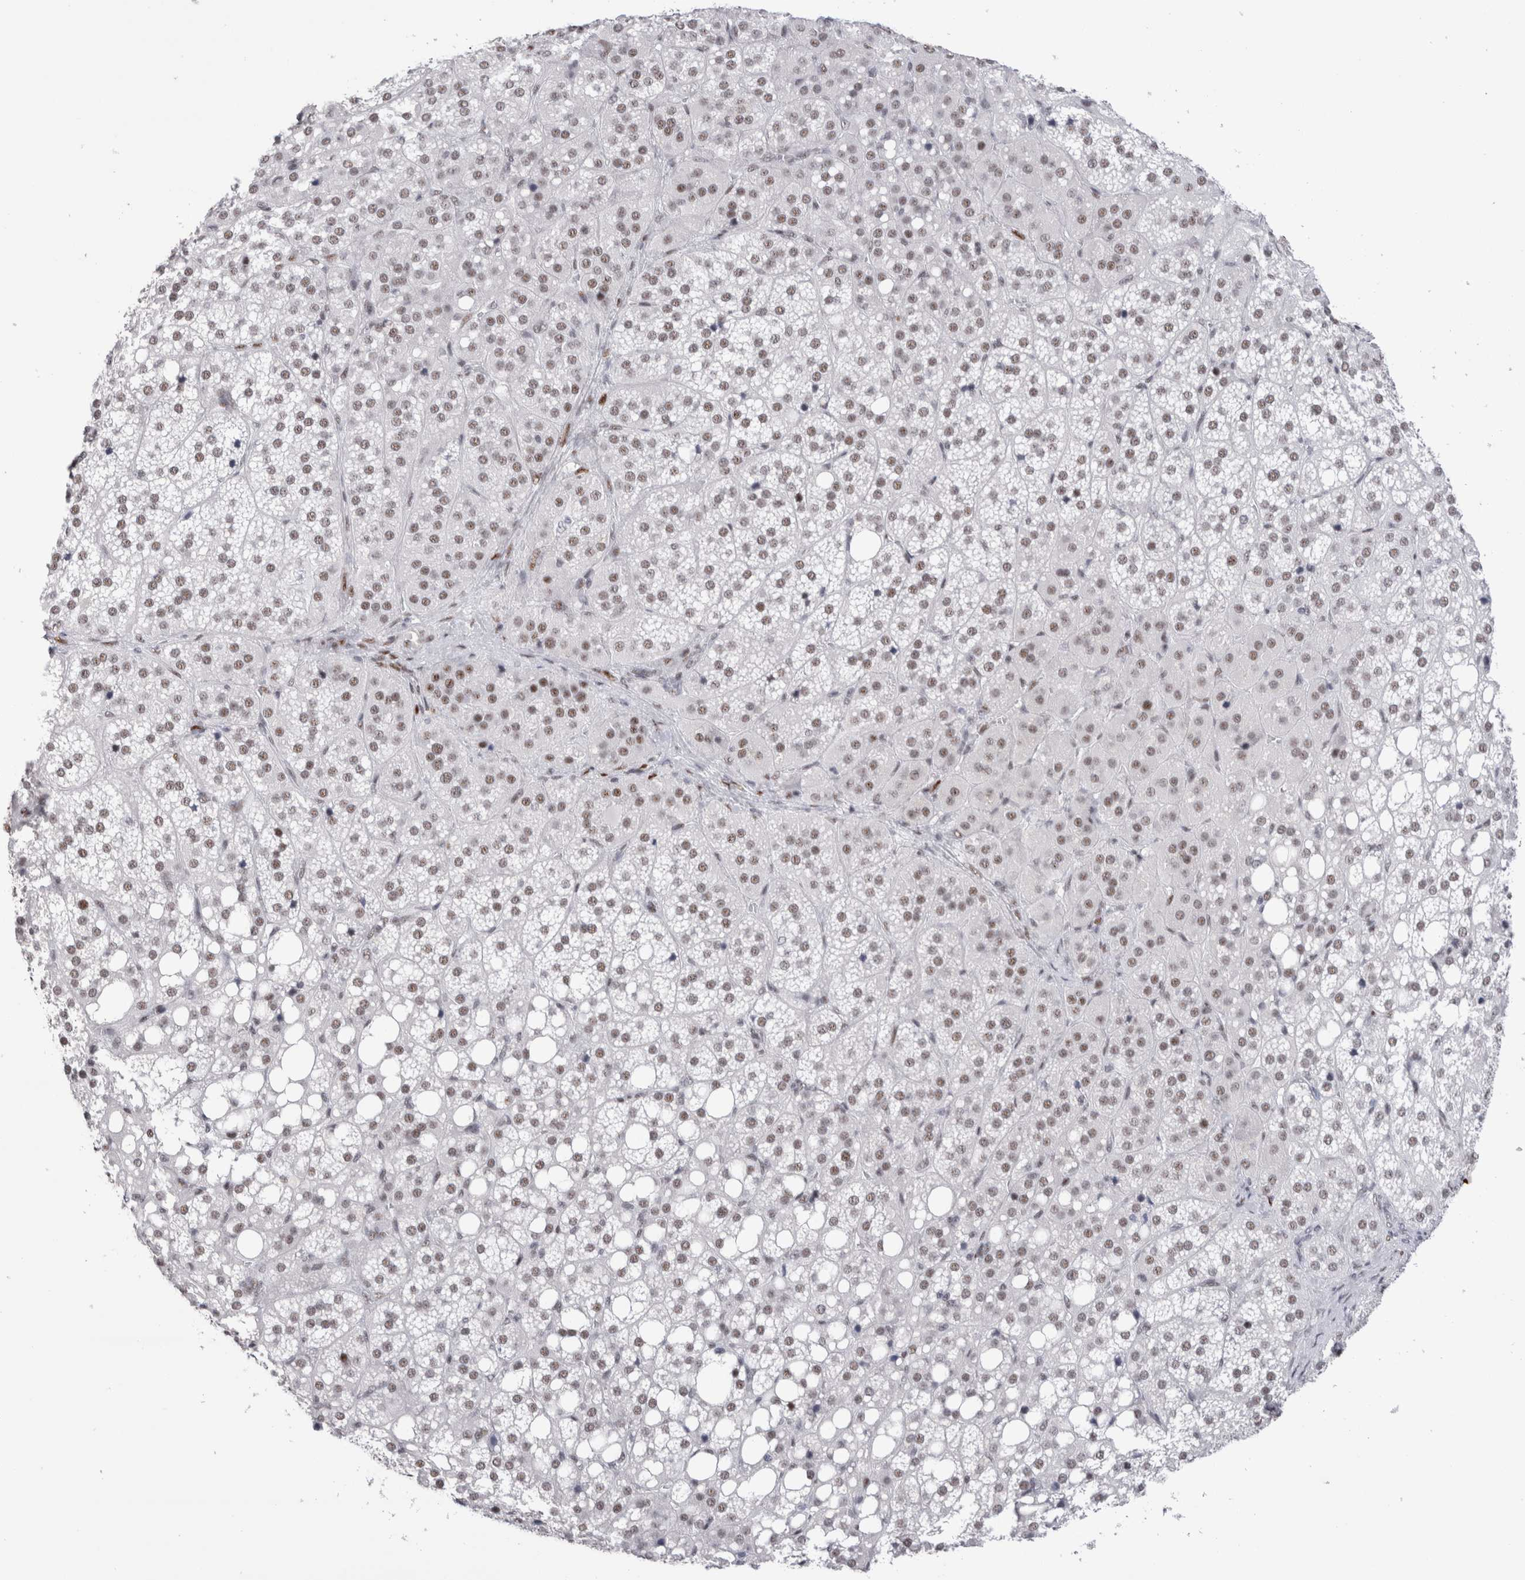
{"staining": {"intensity": "strong", "quantity": ">75%", "location": "nuclear"}, "tissue": "adrenal gland", "cell_type": "Glandular cells", "image_type": "normal", "snomed": [{"axis": "morphology", "description": "Normal tissue, NOS"}, {"axis": "topography", "description": "Adrenal gland"}], "caption": "This is an image of immunohistochemistry staining of unremarkable adrenal gland, which shows strong expression in the nuclear of glandular cells.", "gene": "RBM6", "patient": {"sex": "female", "age": 59}}